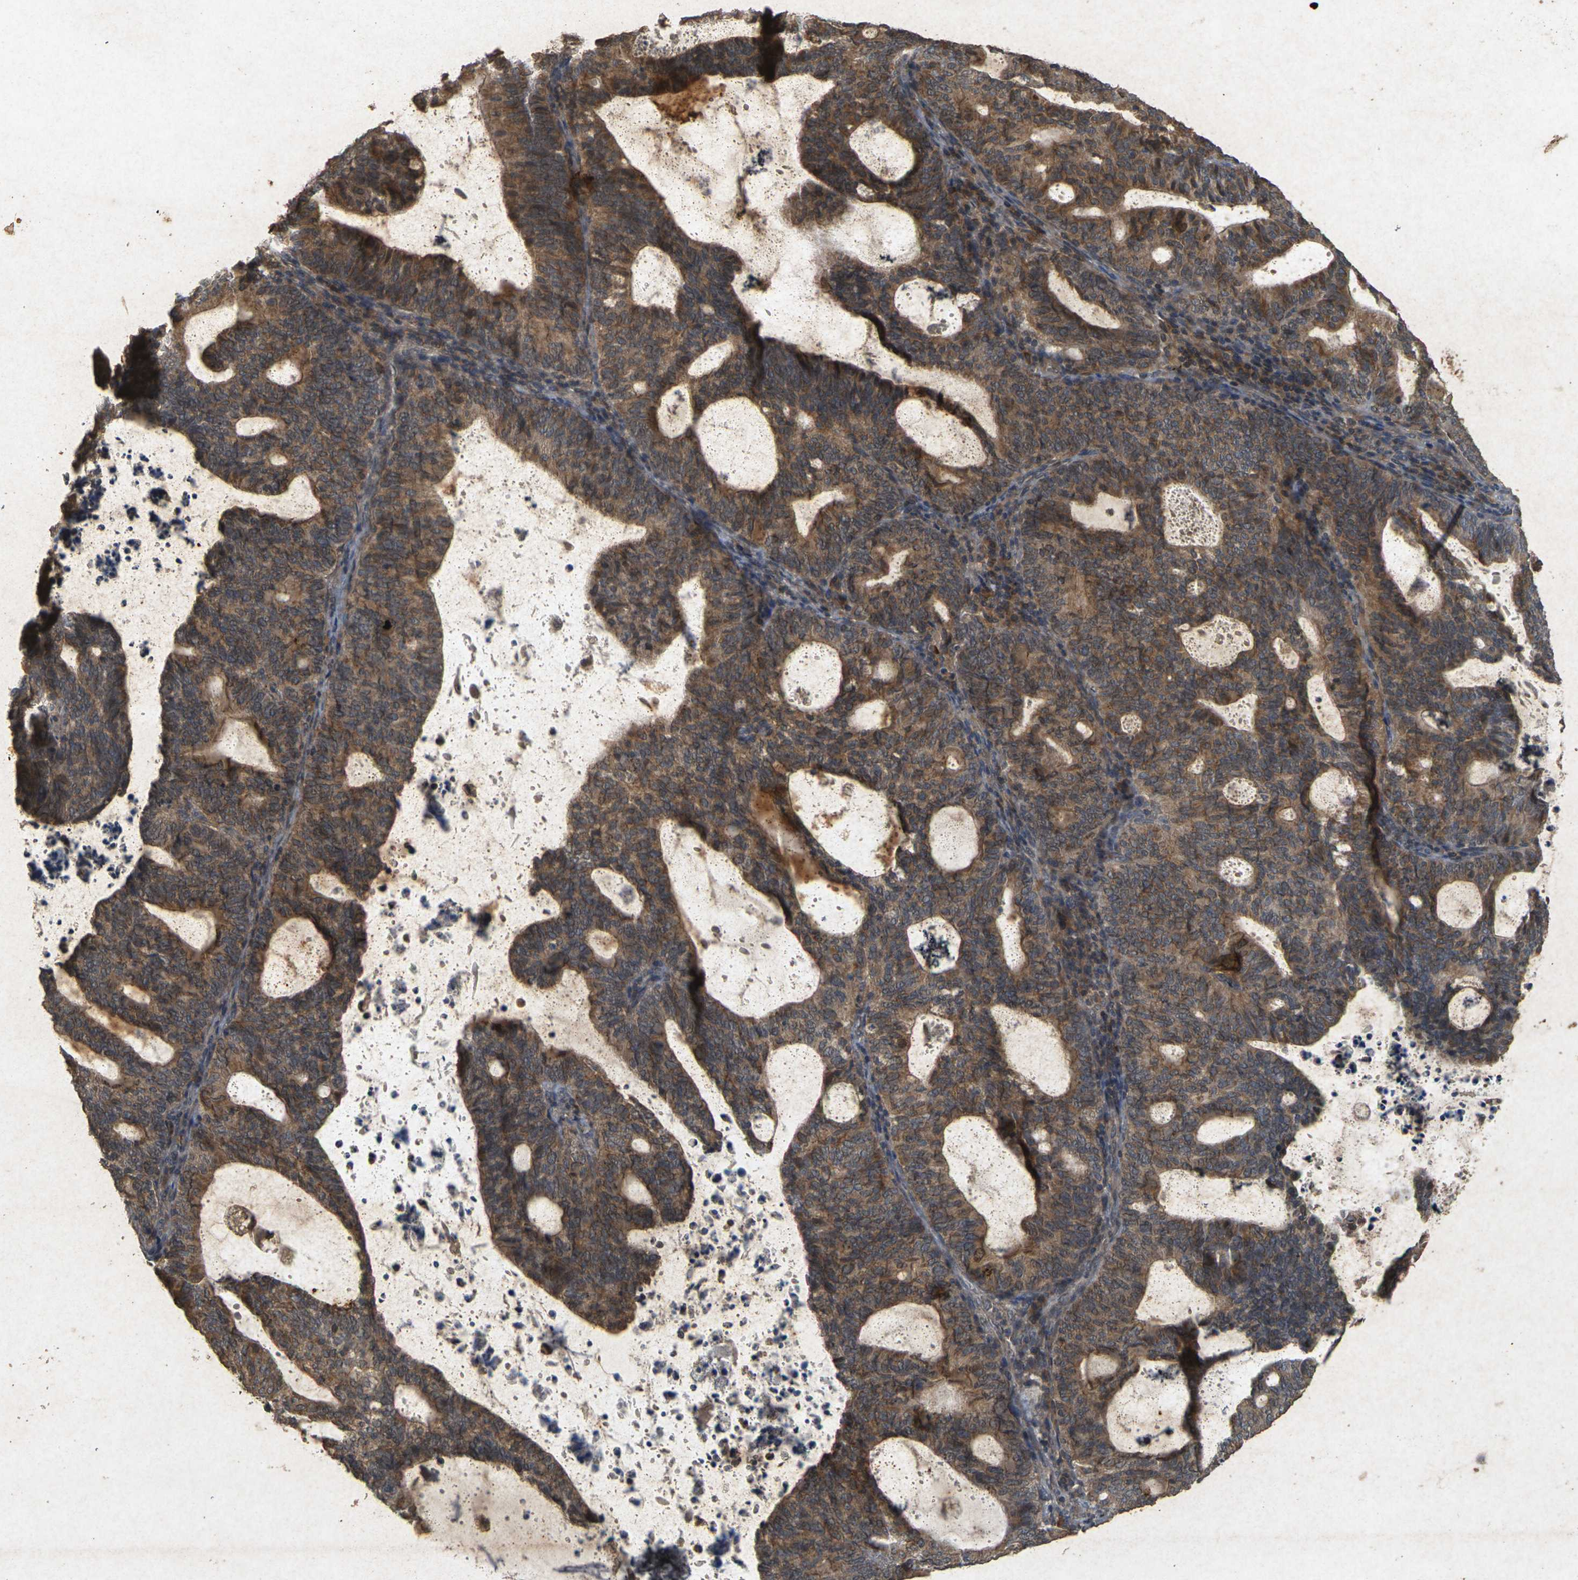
{"staining": {"intensity": "moderate", "quantity": ">75%", "location": "cytoplasmic/membranous"}, "tissue": "endometrial cancer", "cell_type": "Tumor cells", "image_type": "cancer", "snomed": [{"axis": "morphology", "description": "Adenocarcinoma, NOS"}, {"axis": "topography", "description": "Uterus"}], "caption": "The photomicrograph shows immunohistochemical staining of adenocarcinoma (endometrial). There is moderate cytoplasmic/membranous expression is present in about >75% of tumor cells.", "gene": "ERN1", "patient": {"sex": "female", "age": 83}}